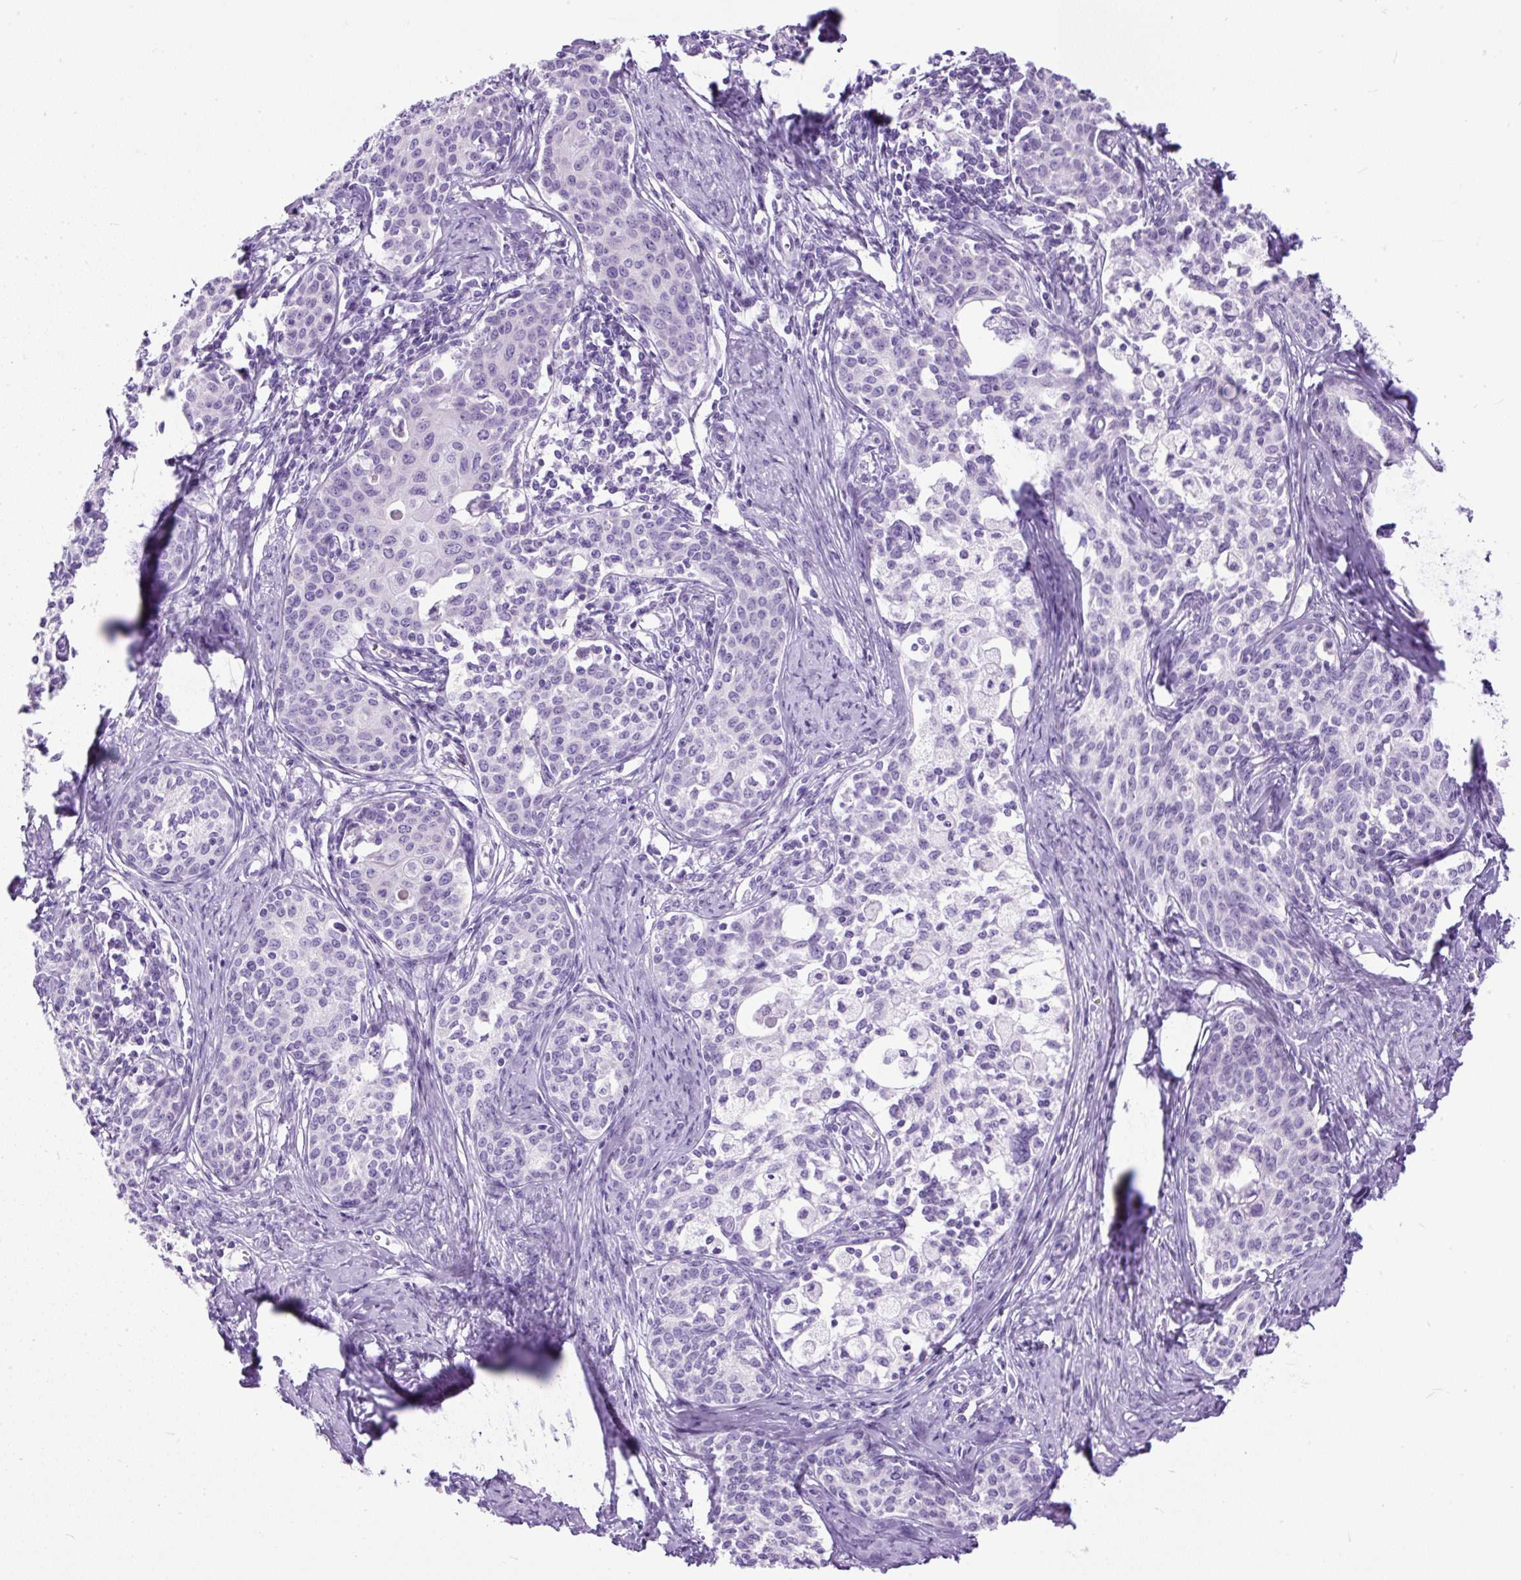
{"staining": {"intensity": "negative", "quantity": "none", "location": "none"}, "tissue": "cervical cancer", "cell_type": "Tumor cells", "image_type": "cancer", "snomed": [{"axis": "morphology", "description": "Squamous cell carcinoma, NOS"}, {"axis": "morphology", "description": "Adenocarcinoma, NOS"}, {"axis": "topography", "description": "Cervix"}], "caption": "Protein analysis of cervical cancer (adenocarcinoma) shows no significant staining in tumor cells.", "gene": "PDIA2", "patient": {"sex": "female", "age": 52}}